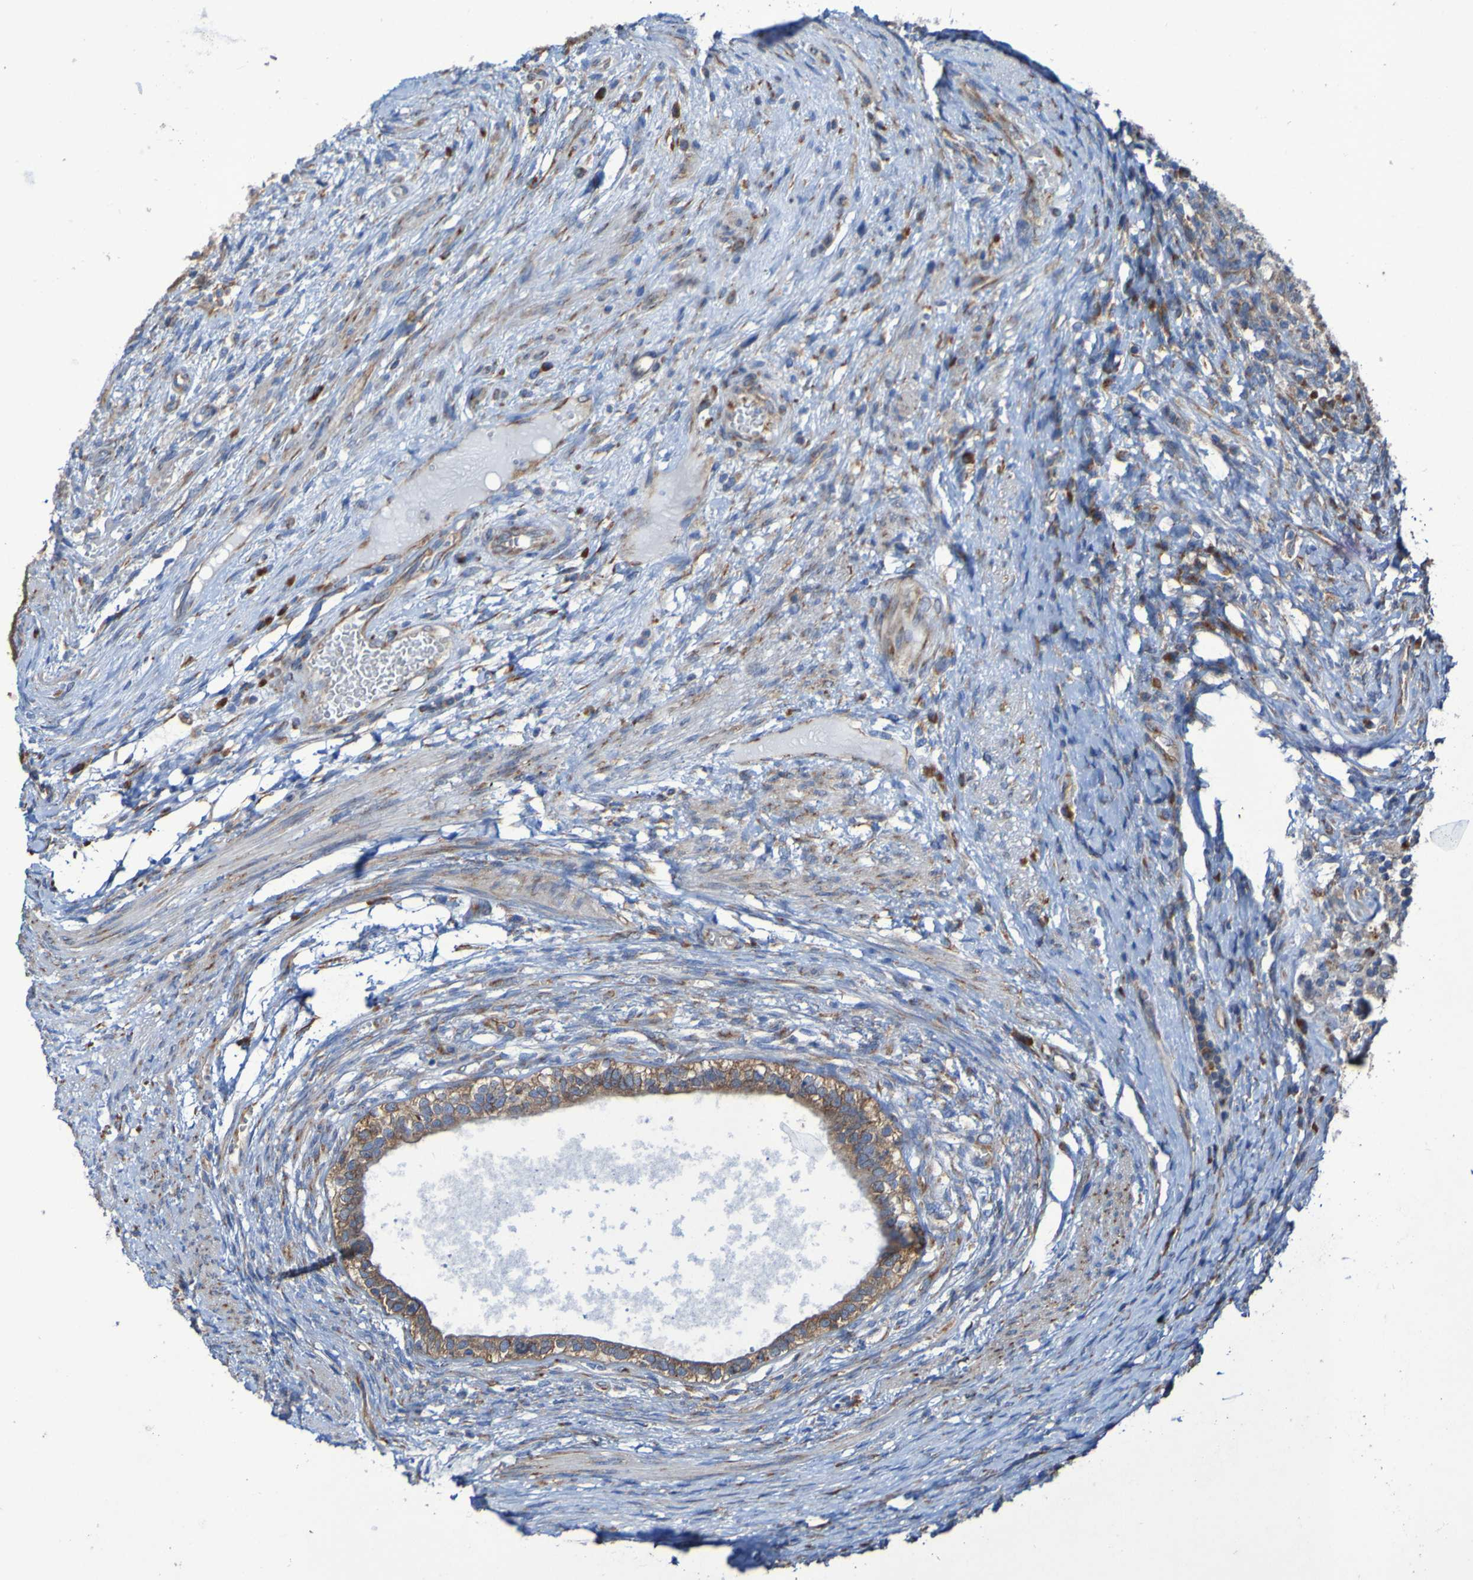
{"staining": {"intensity": "weak", "quantity": ">75%", "location": "cytoplasmic/membranous"}, "tissue": "testis cancer", "cell_type": "Tumor cells", "image_type": "cancer", "snomed": [{"axis": "morphology", "description": "Carcinoma, Embryonal, NOS"}, {"axis": "topography", "description": "Testis"}], "caption": "High-power microscopy captured an immunohistochemistry (IHC) micrograph of testis embryonal carcinoma, revealing weak cytoplasmic/membranous positivity in about >75% of tumor cells. The staining was performed using DAB to visualize the protein expression in brown, while the nuclei were stained in blue with hematoxylin (Magnification: 20x).", "gene": "FKBP3", "patient": {"sex": "male", "age": 26}}